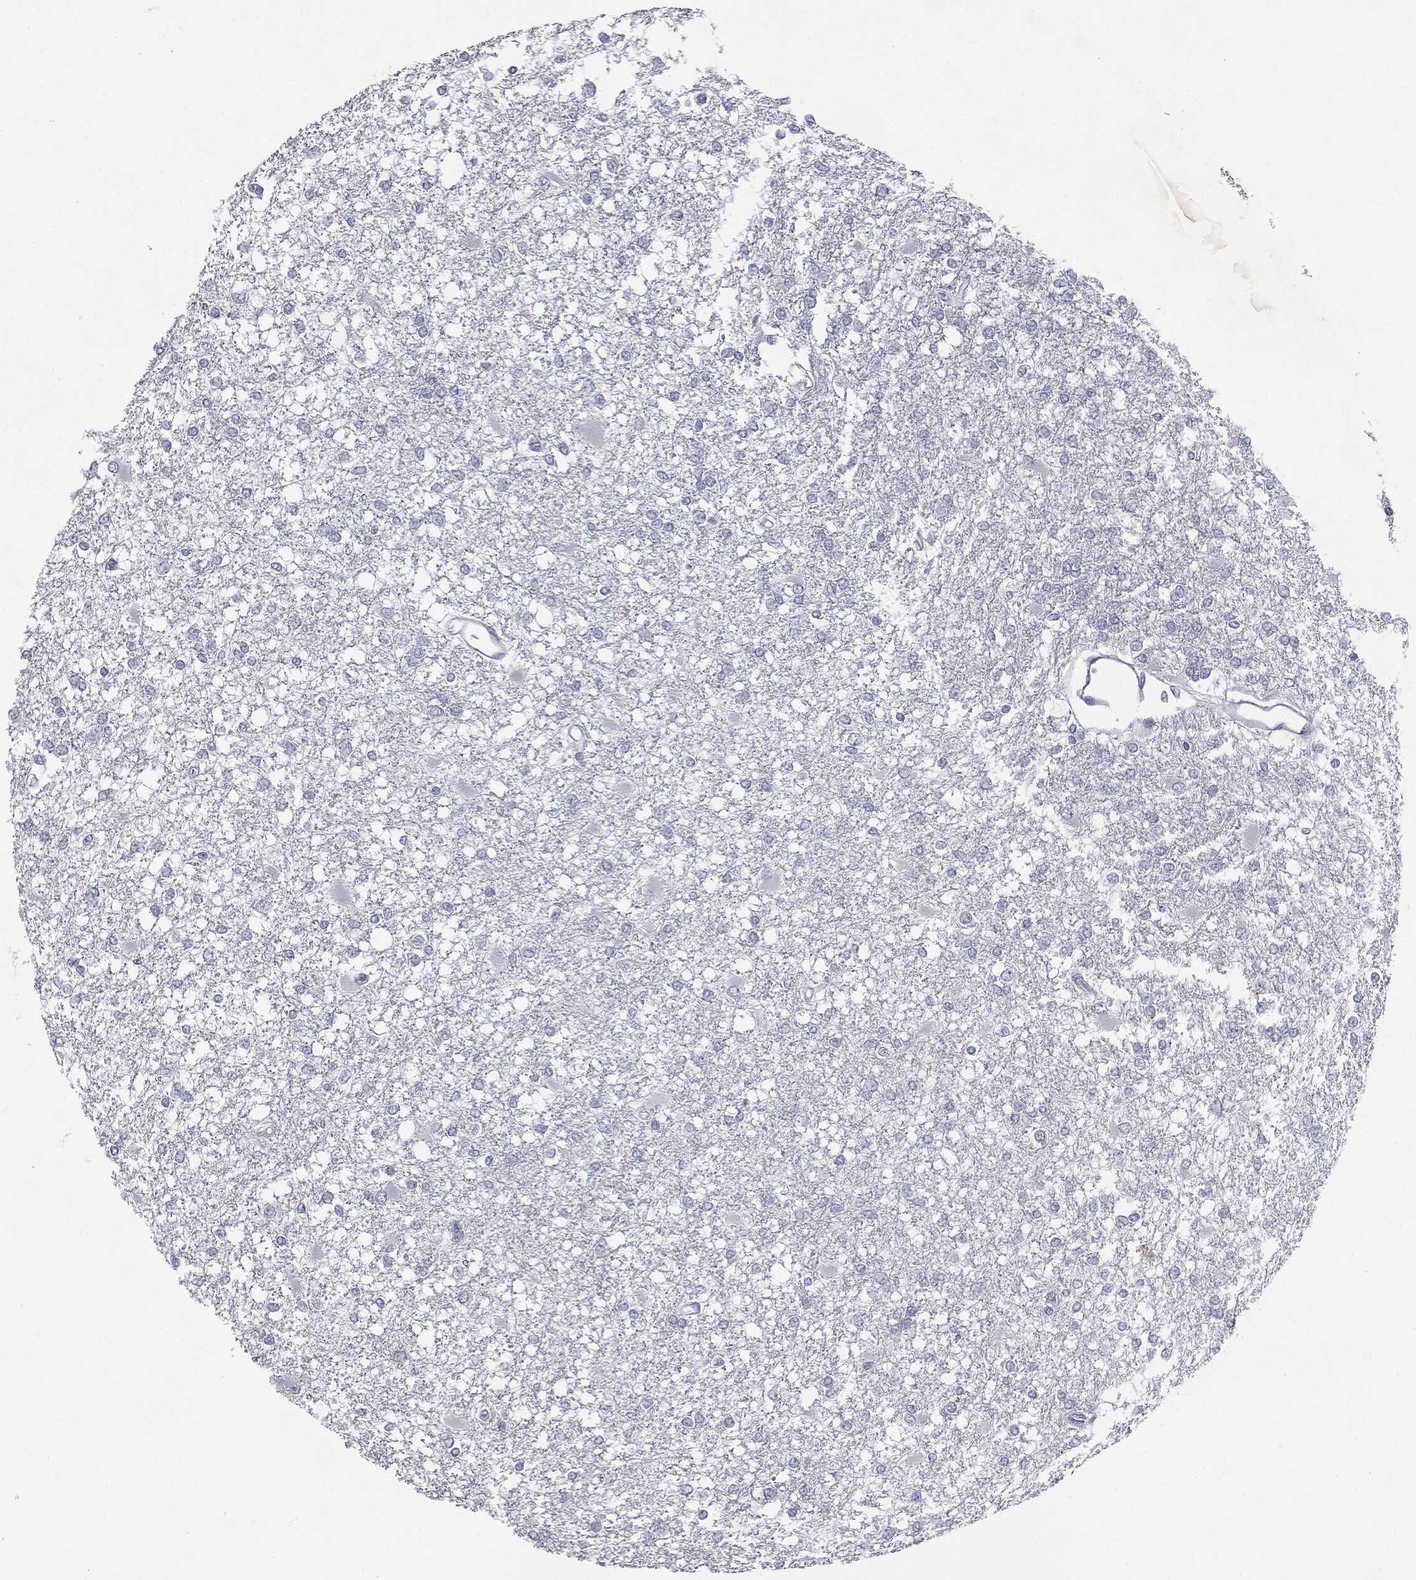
{"staining": {"intensity": "negative", "quantity": "none", "location": "none"}, "tissue": "glioma", "cell_type": "Tumor cells", "image_type": "cancer", "snomed": [{"axis": "morphology", "description": "Glioma, malignant, High grade"}, {"axis": "topography", "description": "Cerebral cortex"}], "caption": "An immunohistochemistry image of glioma is shown. There is no staining in tumor cells of glioma.", "gene": "SLC2A2", "patient": {"sex": "male", "age": 79}}